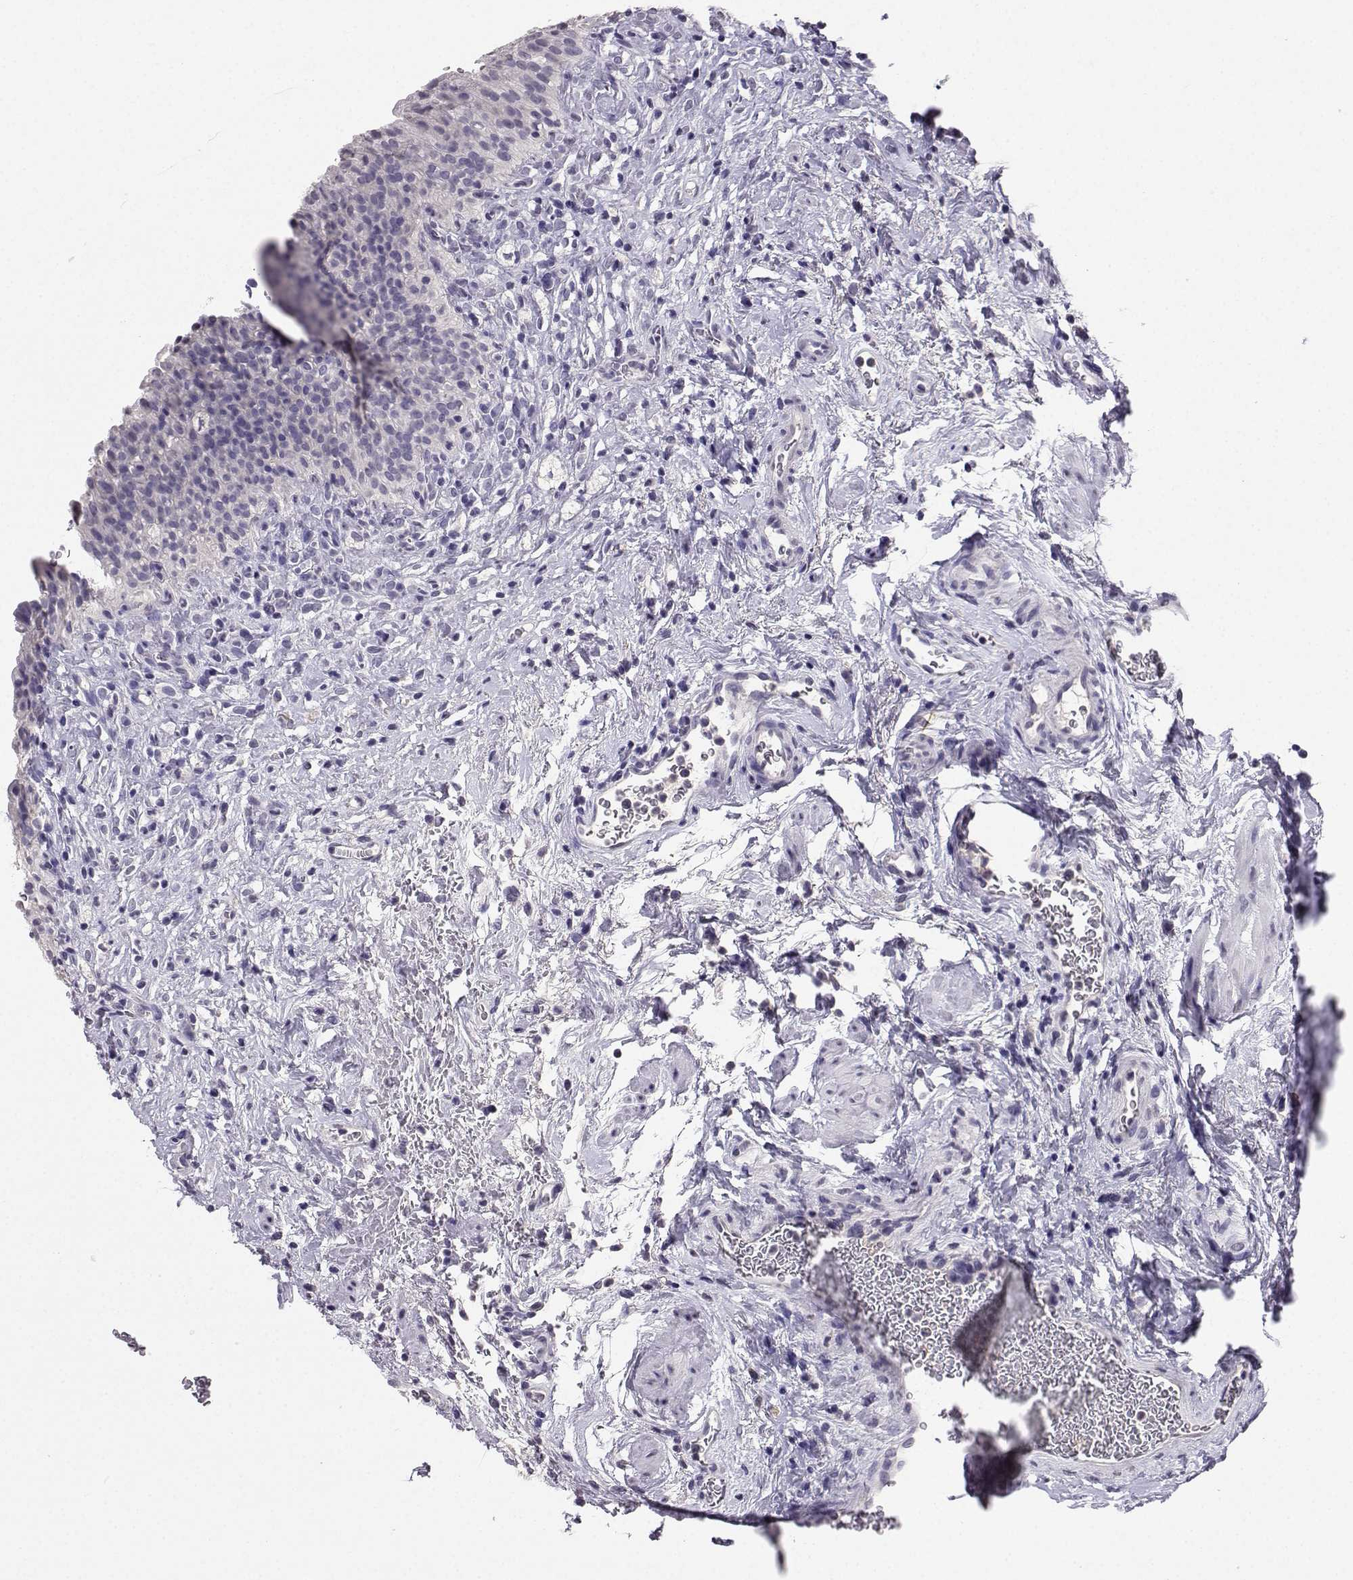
{"staining": {"intensity": "negative", "quantity": "none", "location": "none"}, "tissue": "urinary bladder", "cell_type": "Urothelial cells", "image_type": "normal", "snomed": [{"axis": "morphology", "description": "Normal tissue, NOS"}, {"axis": "topography", "description": "Urinary bladder"}], "caption": "A photomicrograph of human urinary bladder is negative for staining in urothelial cells.", "gene": "SPAG11A", "patient": {"sex": "male", "age": 76}}